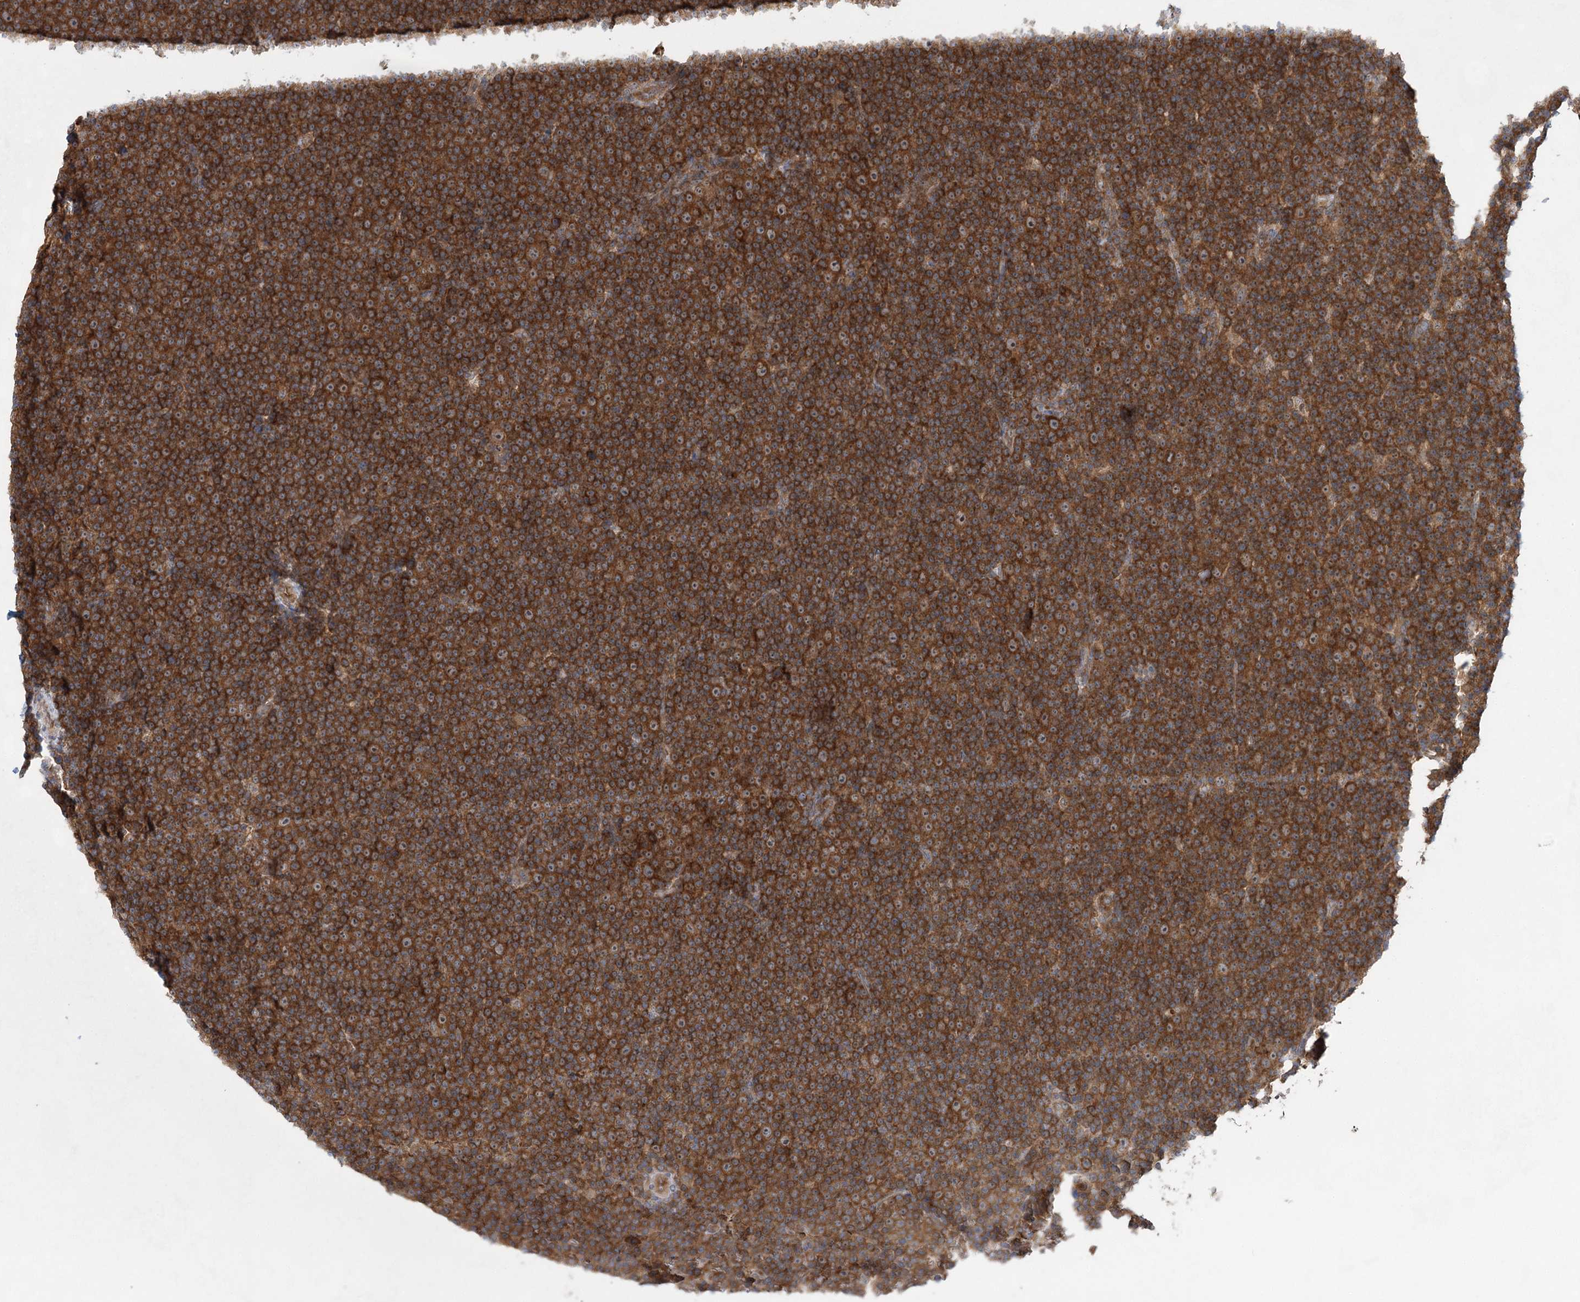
{"staining": {"intensity": "strong", "quantity": ">75%", "location": "cytoplasmic/membranous"}, "tissue": "lymphoma", "cell_type": "Tumor cells", "image_type": "cancer", "snomed": [{"axis": "morphology", "description": "Malignant lymphoma, non-Hodgkin's type, Low grade"}, {"axis": "topography", "description": "Lymph node"}], "caption": "IHC staining of malignant lymphoma, non-Hodgkin's type (low-grade), which reveals high levels of strong cytoplasmic/membranous expression in about >75% of tumor cells indicating strong cytoplasmic/membranous protein expression. The staining was performed using DAB (brown) for protein detection and nuclei were counterstained in hematoxylin (blue).", "gene": "EIF3A", "patient": {"sex": "female", "age": 67}}